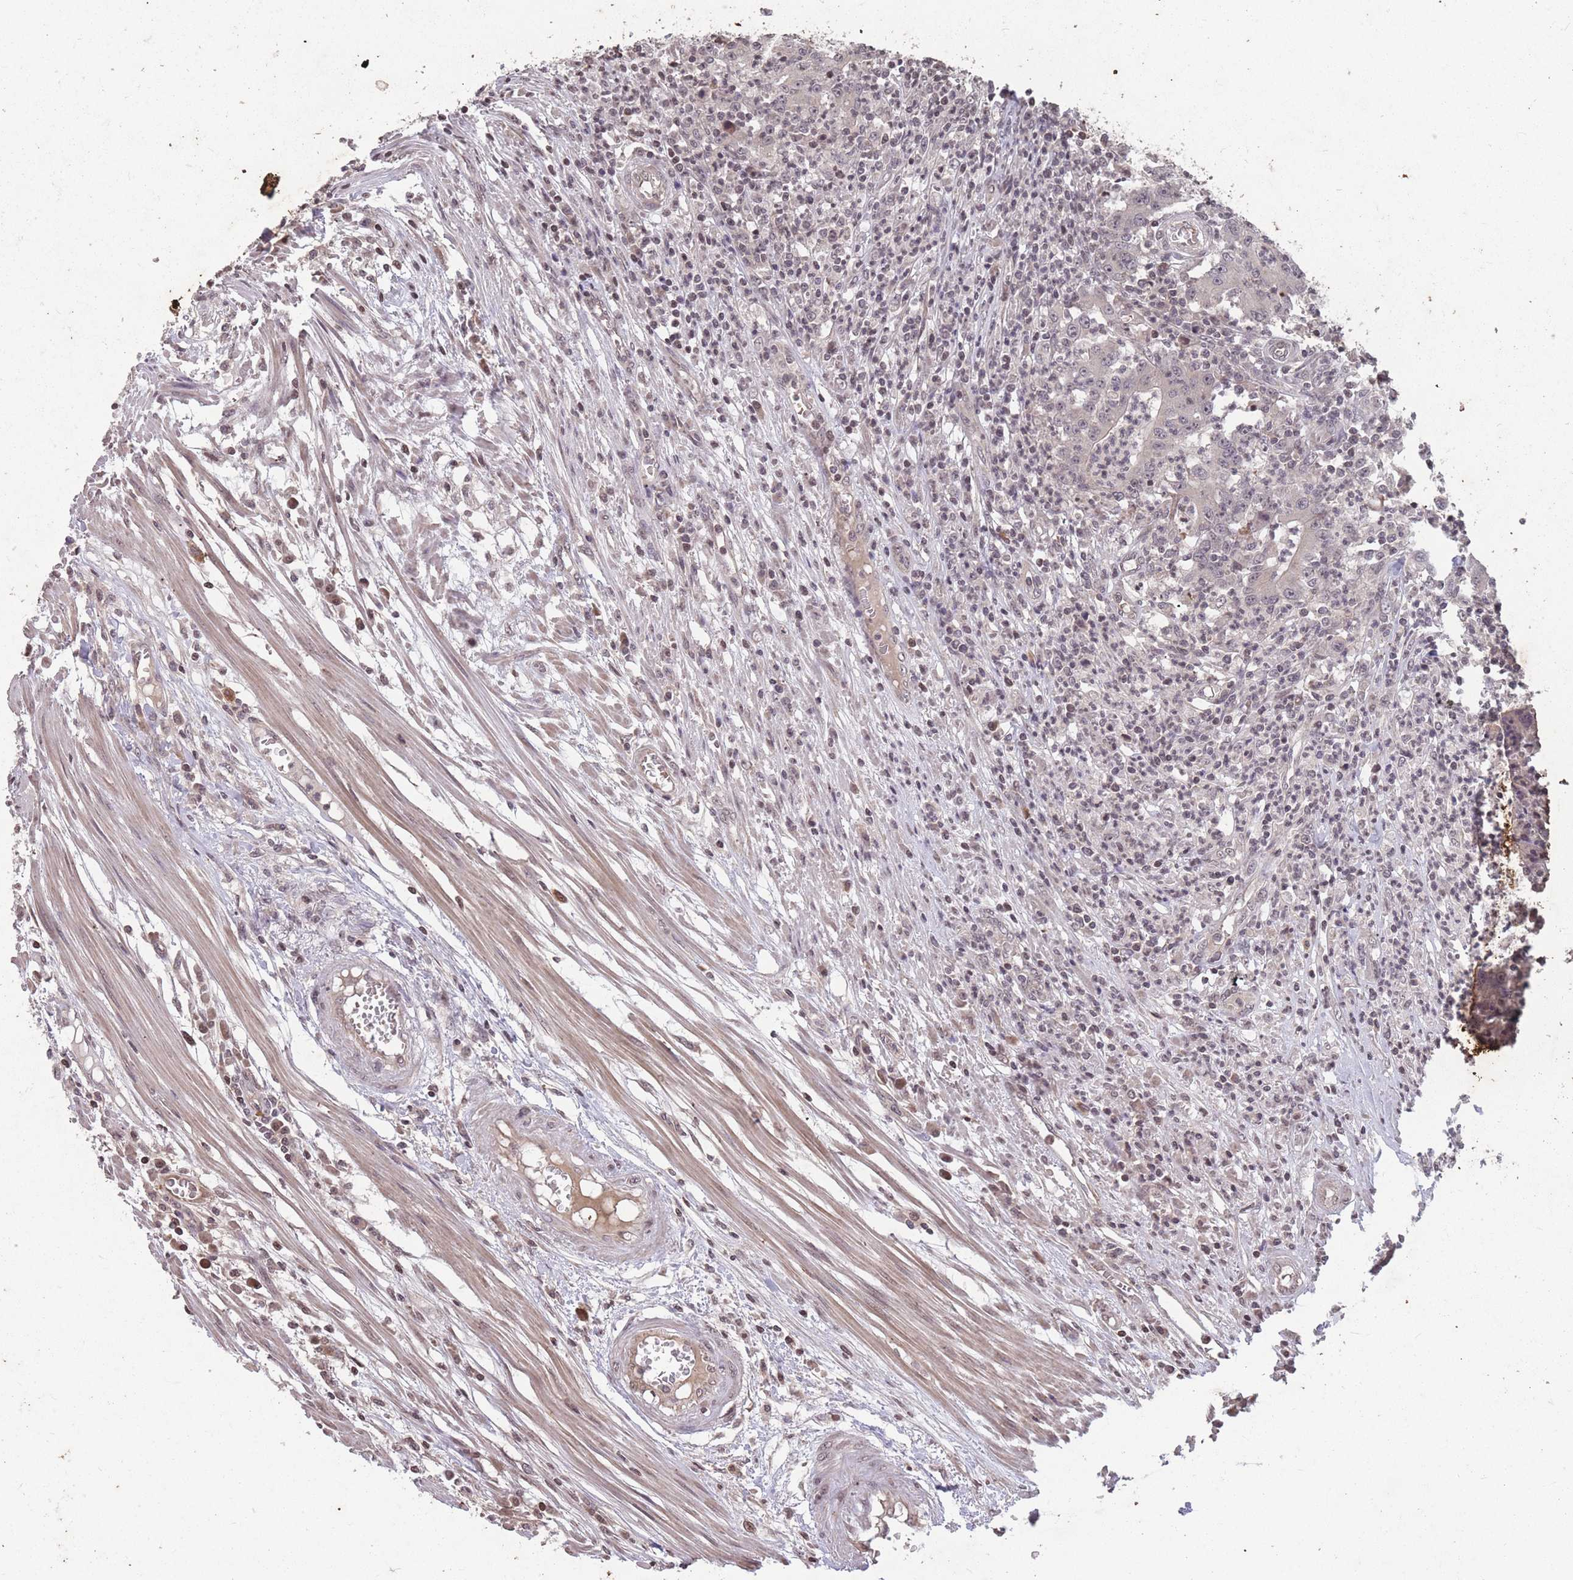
{"staining": {"intensity": "weak", "quantity": "25%-75%", "location": "cytoplasmic/membranous"}, "tissue": "colorectal cancer", "cell_type": "Tumor cells", "image_type": "cancer", "snomed": [{"axis": "morphology", "description": "Adenocarcinoma, NOS"}, {"axis": "topography", "description": "Colon"}], "caption": "Weak cytoplasmic/membranous positivity for a protein is appreciated in approximately 25%-75% of tumor cells of colorectal cancer using immunohistochemistry (IHC).", "gene": "GGT5", "patient": {"sex": "male", "age": 83}}